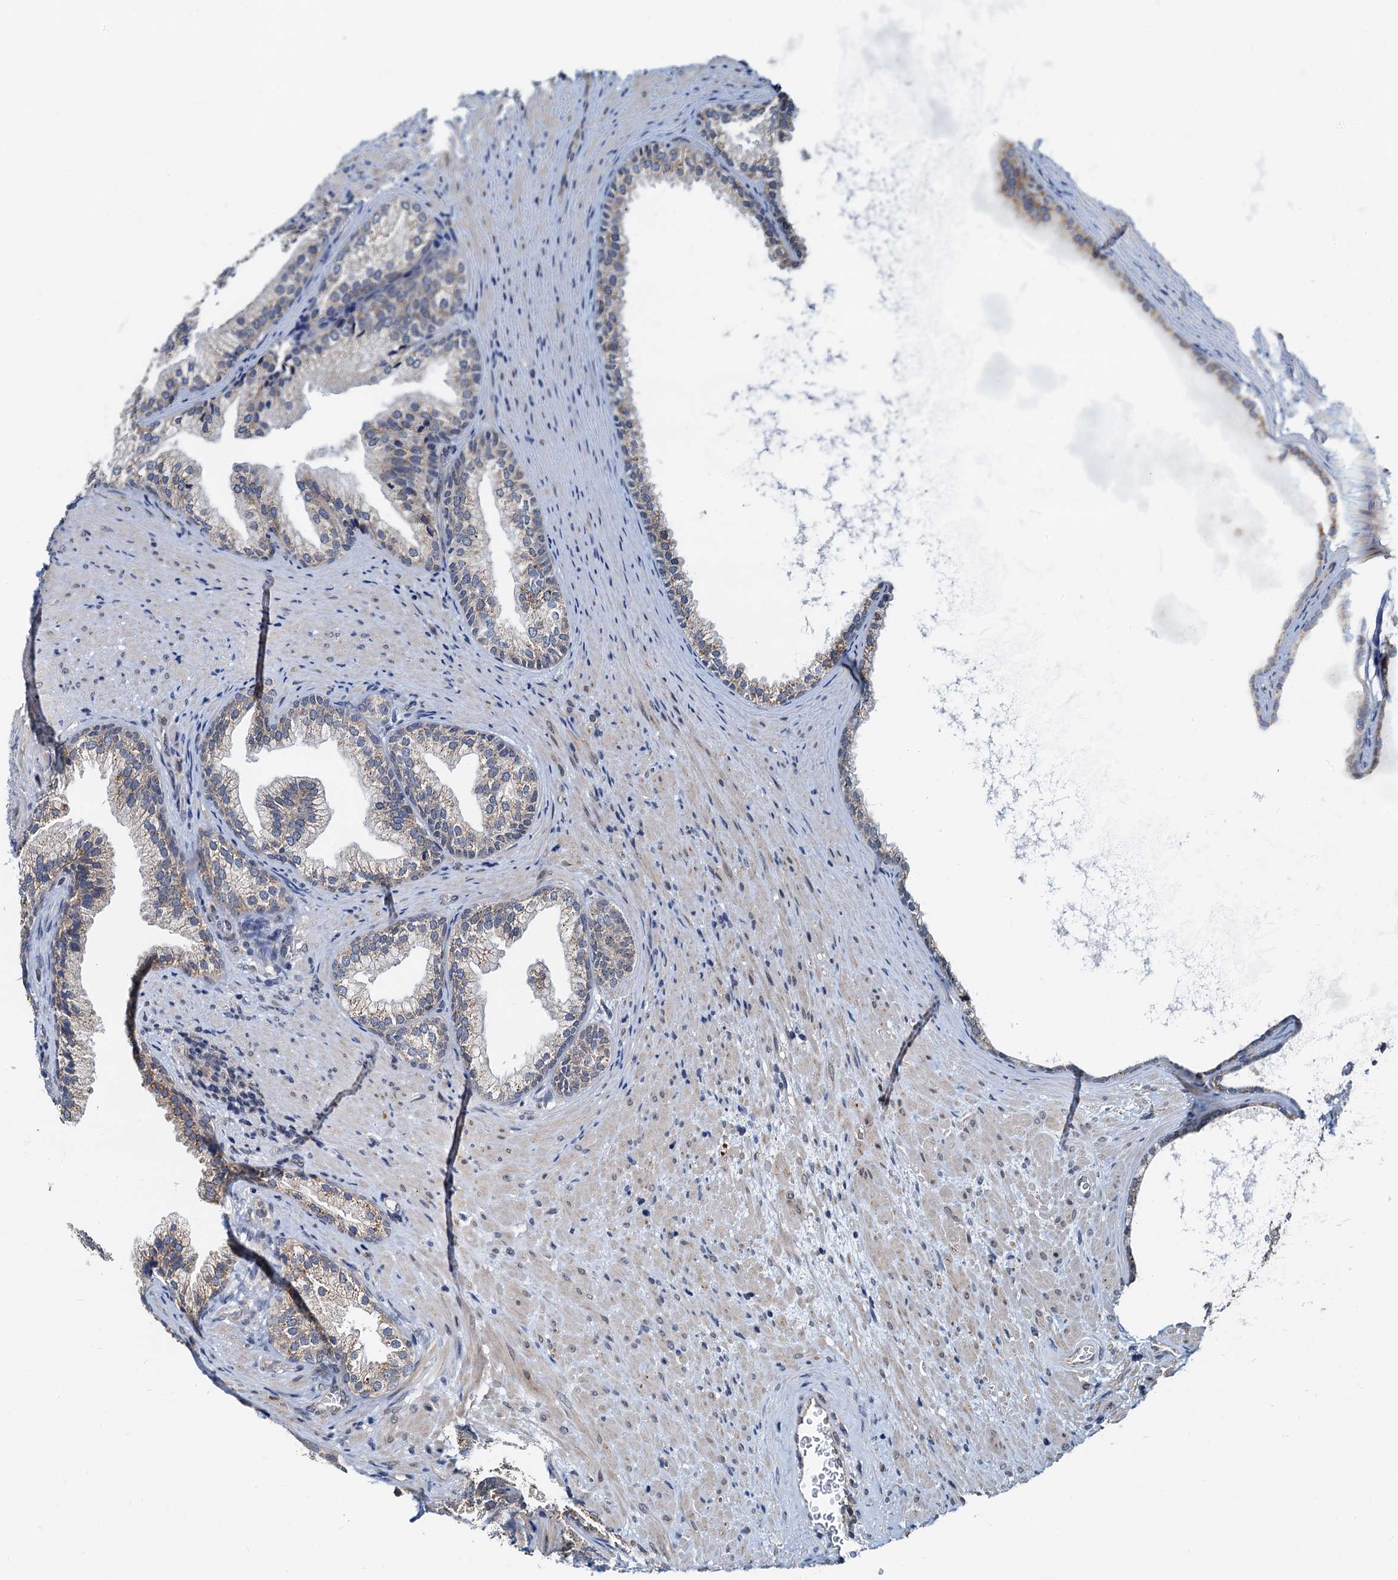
{"staining": {"intensity": "weak", "quantity": "25%-75%", "location": "cytoplasmic/membranous"}, "tissue": "prostate", "cell_type": "Glandular cells", "image_type": "normal", "snomed": [{"axis": "morphology", "description": "Normal tissue, NOS"}, {"axis": "topography", "description": "Prostate"}], "caption": "This micrograph reveals immunohistochemistry (IHC) staining of unremarkable human prostate, with low weak cytoplasmic/membranous staining in approximately 25%-75% of glandular cells.", "gene": "MCMBP", "patient": {"sex": "male", "age": 76}}